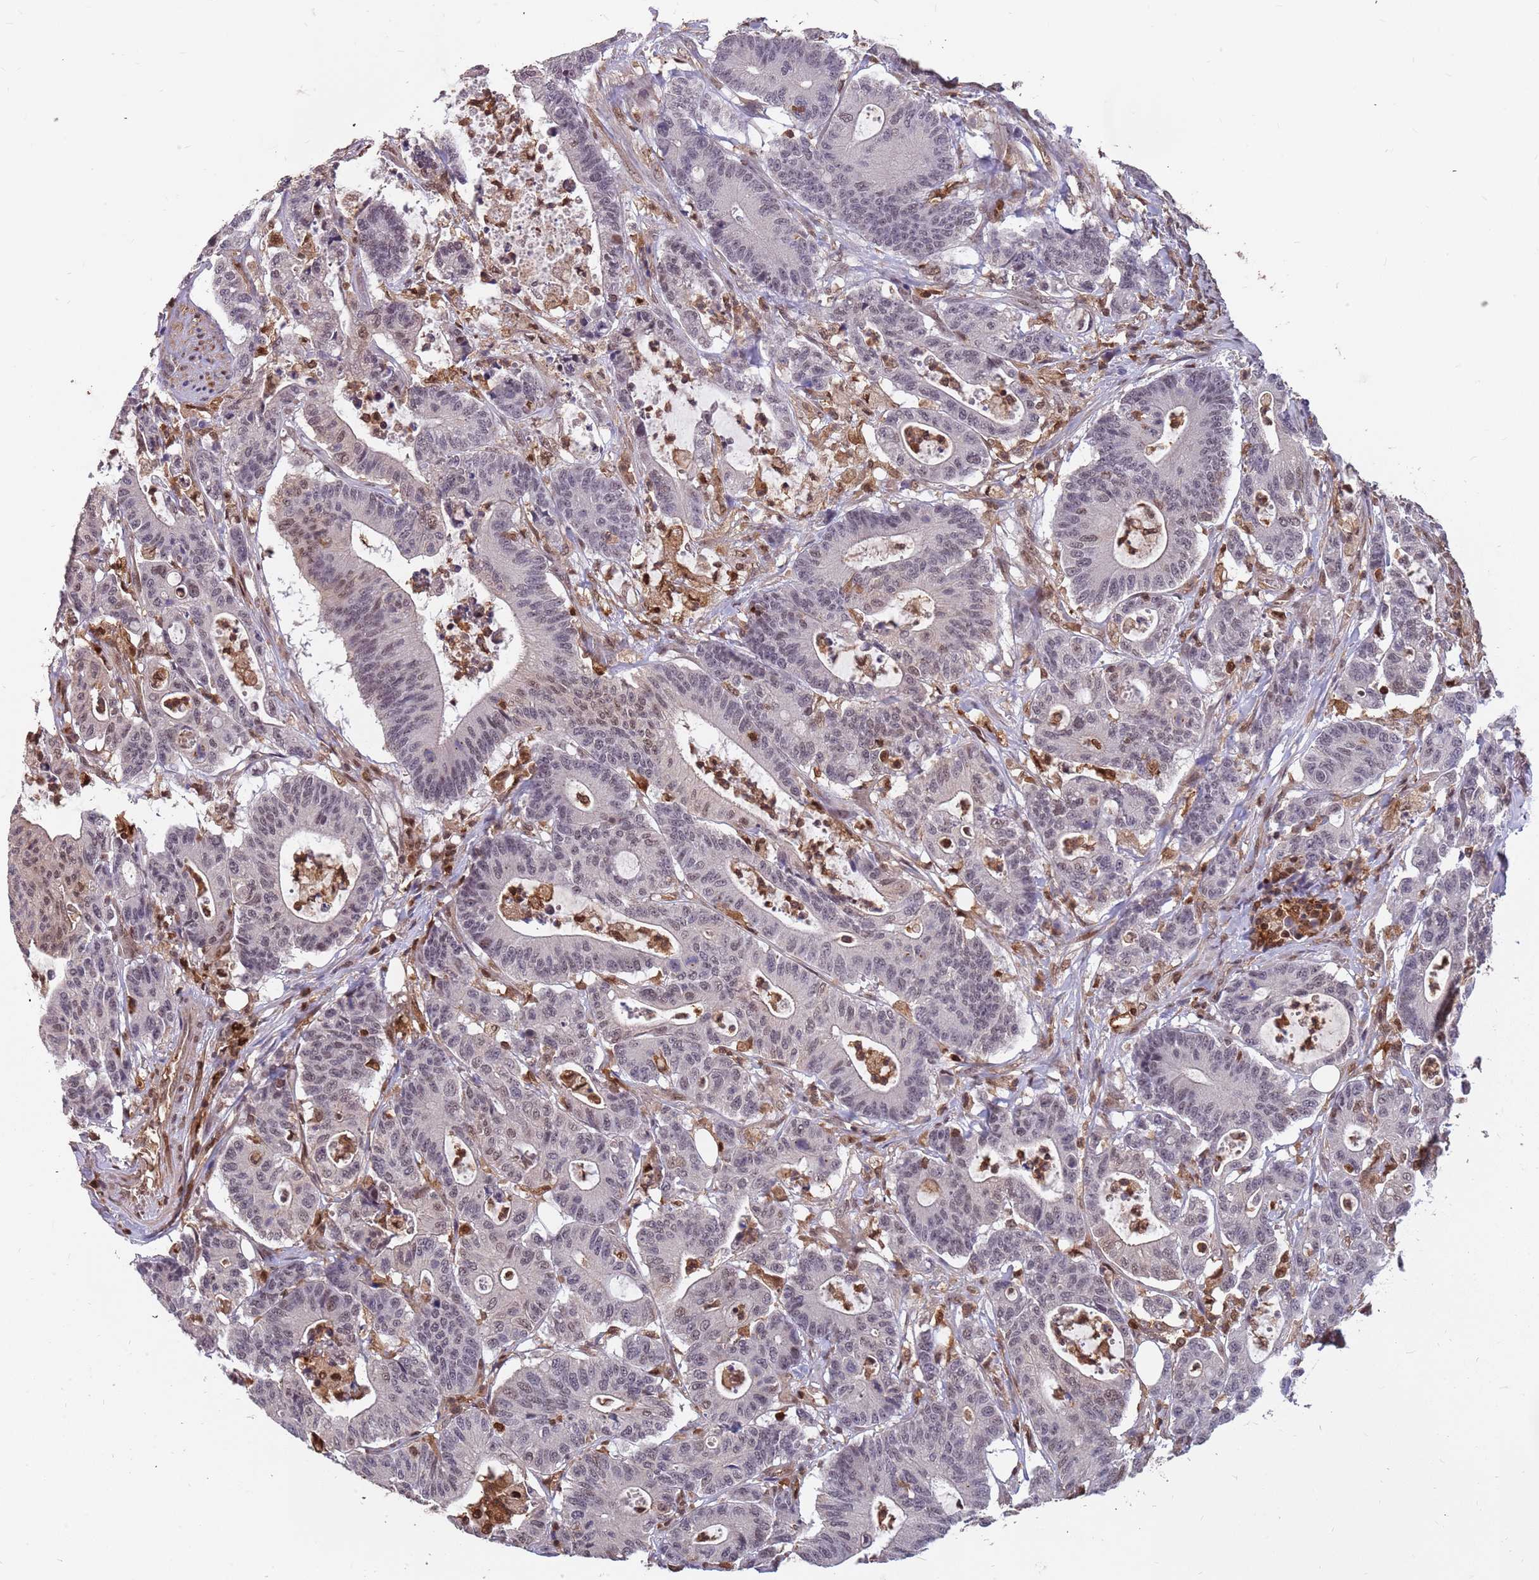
{"staining": {"intensity": "weak", "quantity": "<25%", "location": "nuclear"}, "tissue": "colorectal cancer", "cell_type": "Tumor cells", "image_type": "cancer", "snomed": [{"axis": "morphology", "description": "Adenocarcinoma, NOS"}, {"axis": "topography", "description": "Colon"}], "caption": "A high-resolution photomicrograph shows immunohistochemistry (IHC) staining of colorectal cancer (adenocarcinoma), which reveals no significant staining in tumor cells.", "gene": "GBP2", "patient": {"sex": "female", "age": 84}}